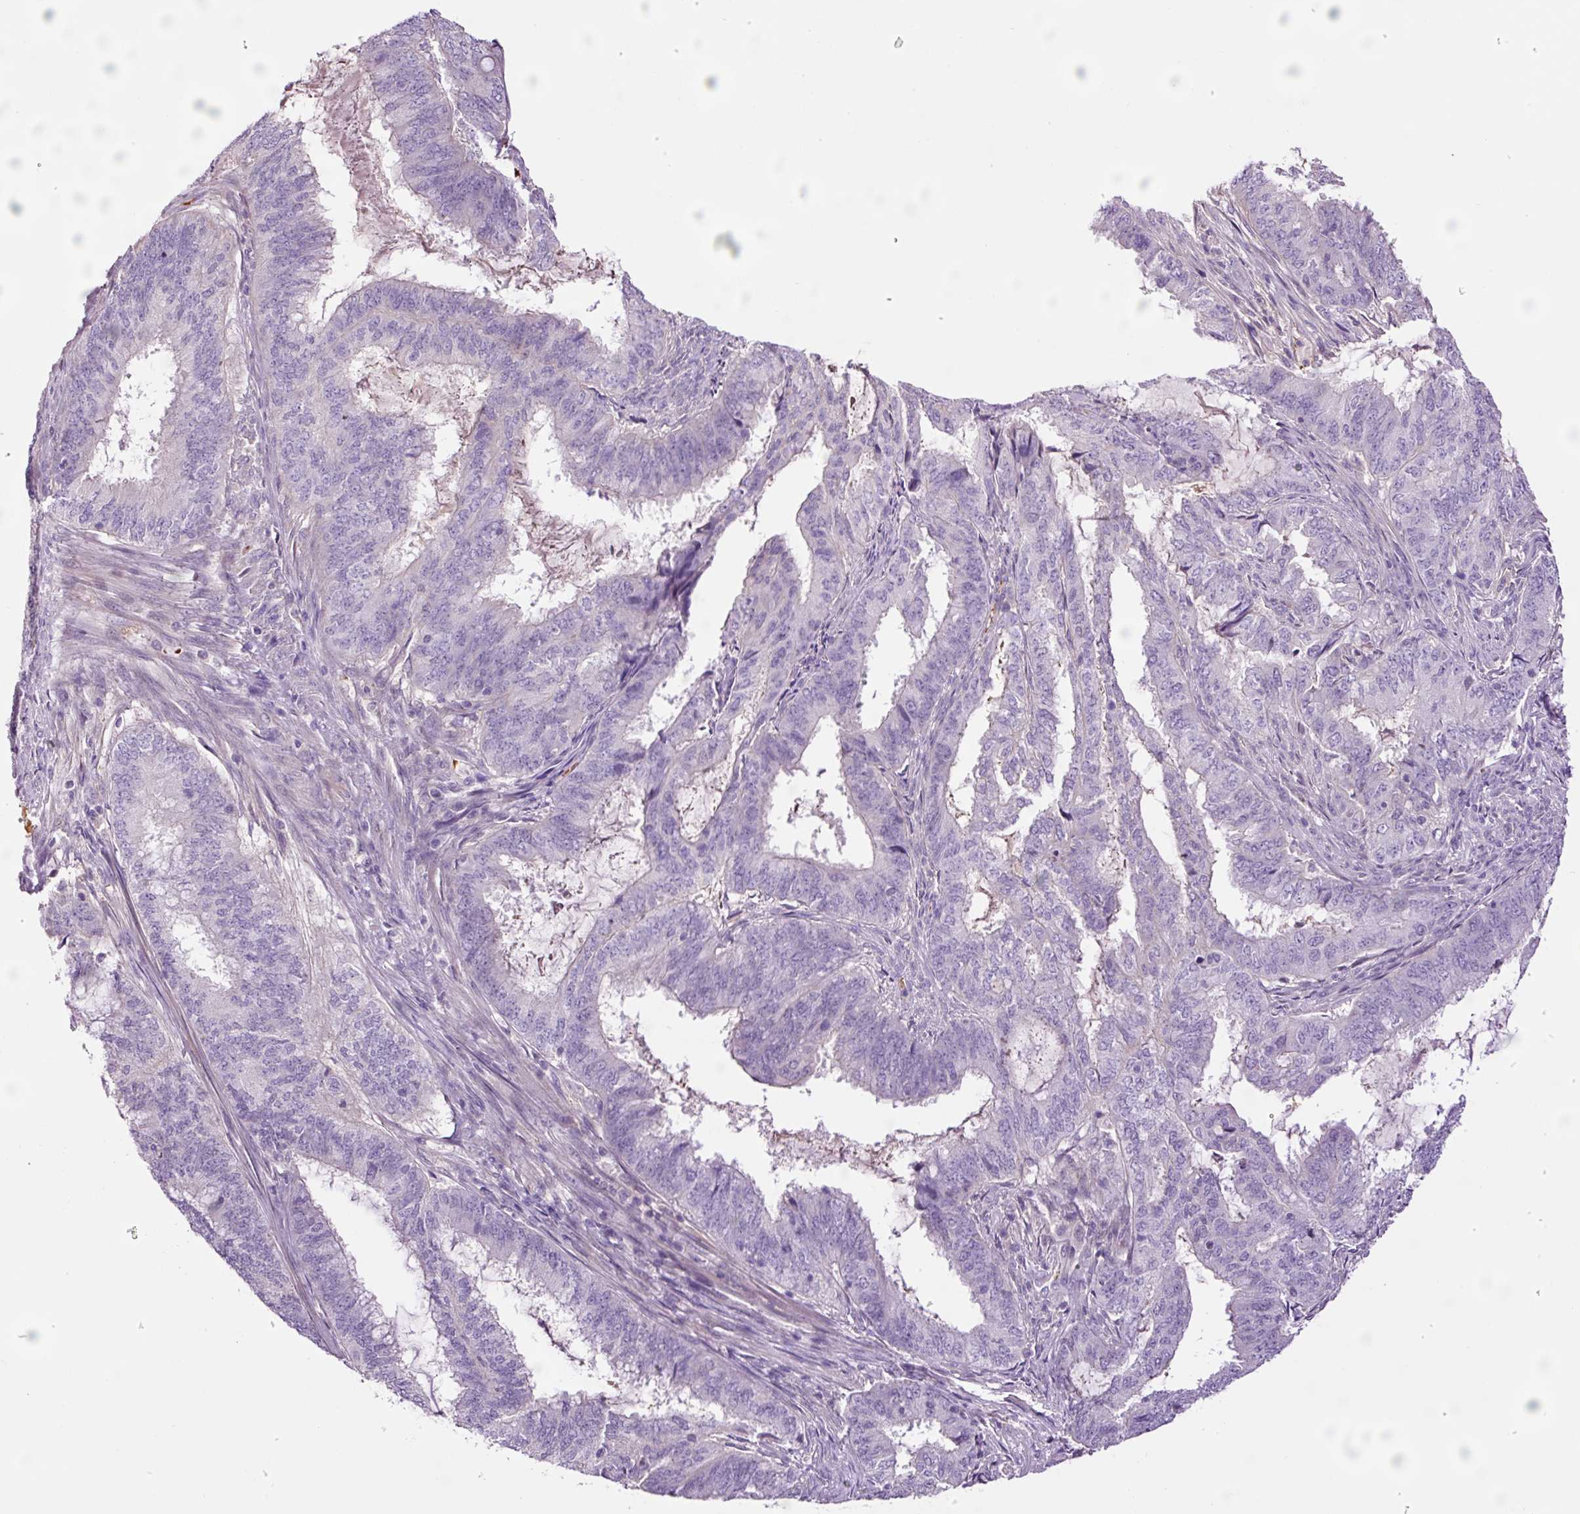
{"staining": {"intensity": "negative", "quantity": "none", "location": "none"}, "tissue": "endometrial cancer", "cell_type": "Tumor cells", "image_type": "cancer", "snomed": [{"axis": "morphology", "description": "Adenocarcinoma, NOS"}, {"axis": "topography", "description": "Endometrium"}], "caption": "This is an IHC micrograph of endometrial adenocarcinoma. There is no positivity in tumor cells.", "gene": "TMEM235", "patient": {"sex": "female", "age": 51}}